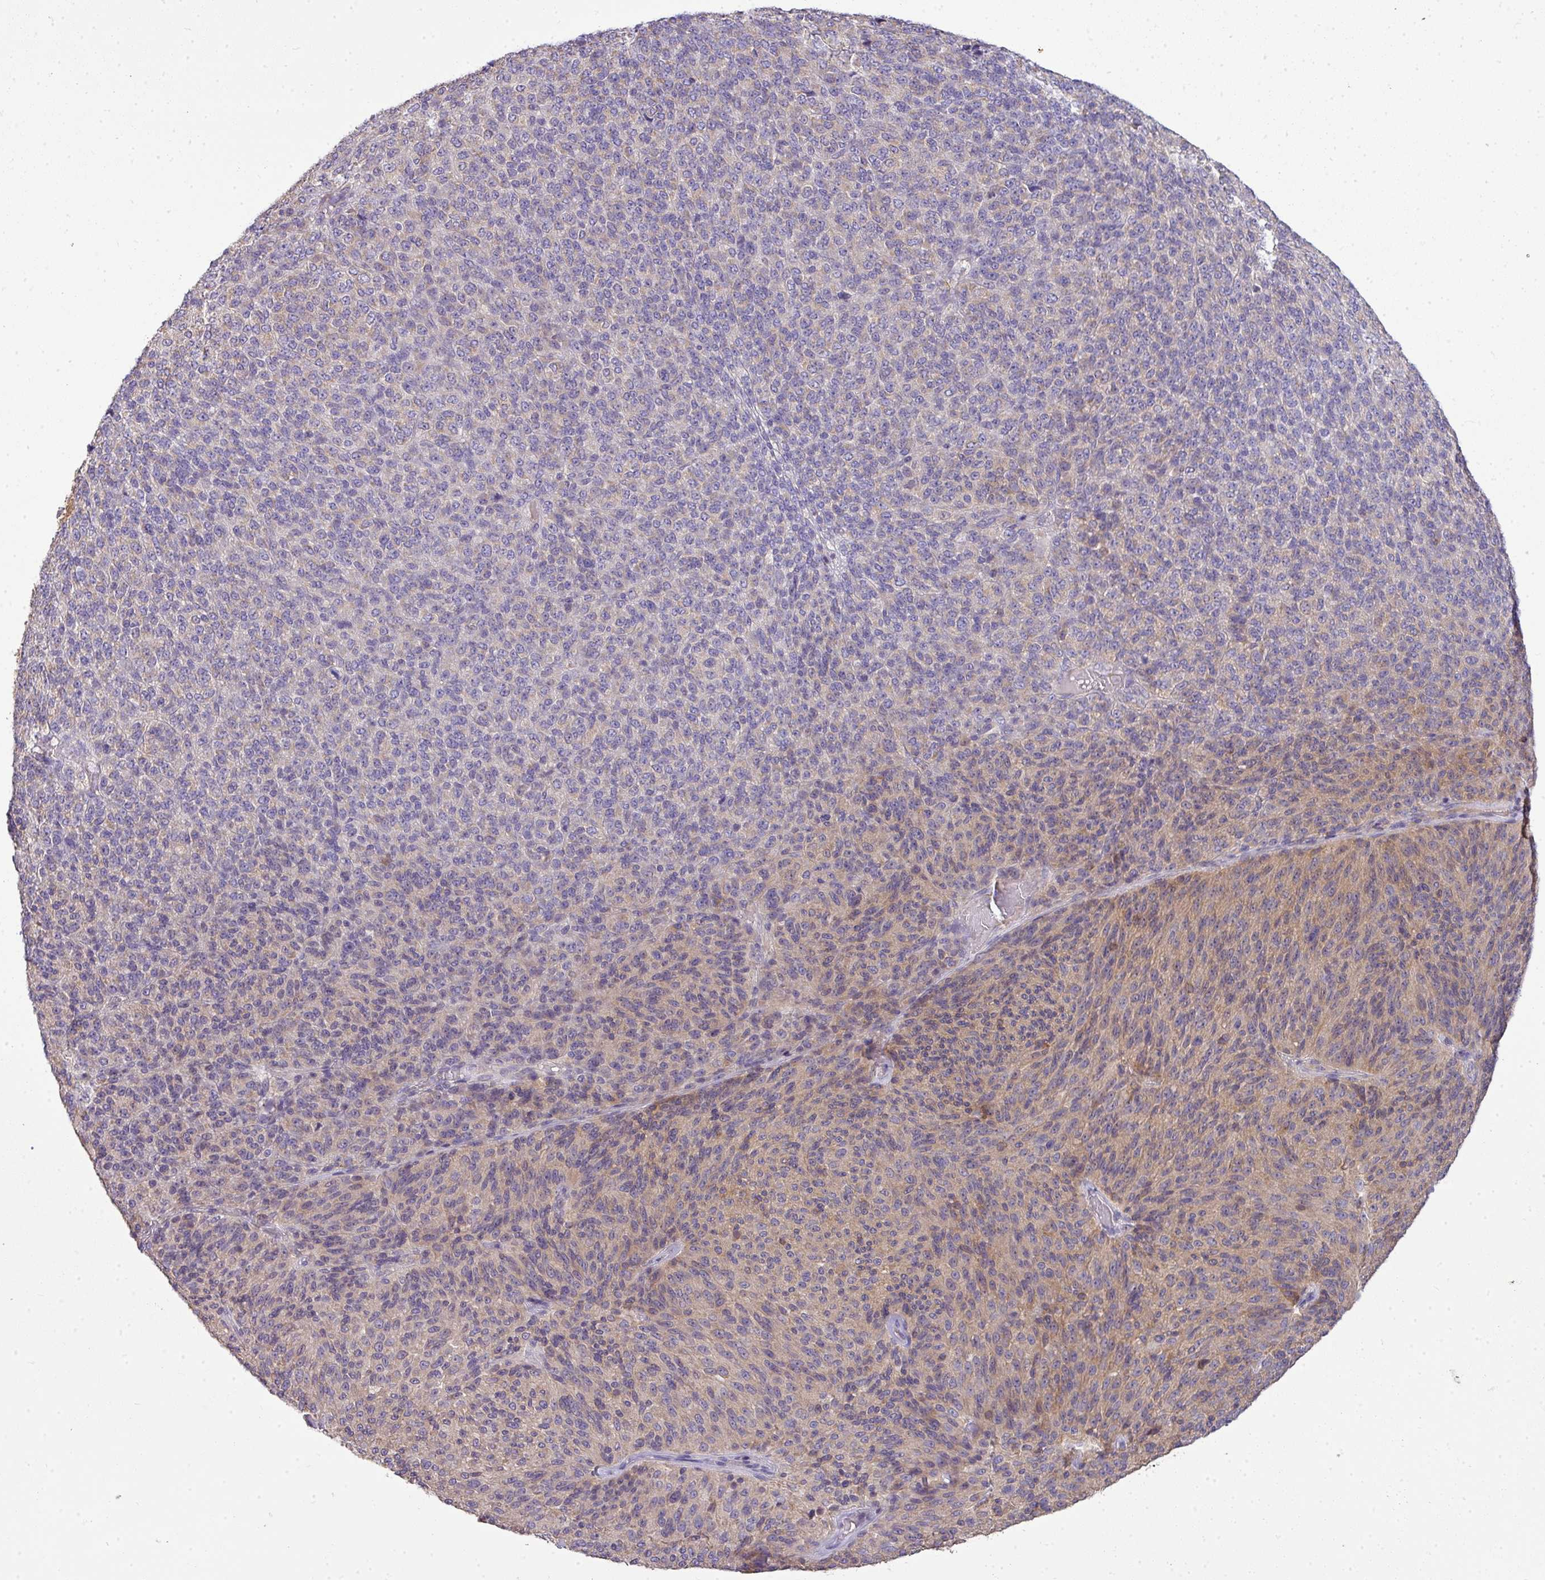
{"staining": {"intensity": "moderate", "quantity": "25%-75%", "location": "cytoplasmic/membranous"}, "tissue": "melanoma", "cell_type": "Tumor cells", "image_type": "cancer", "snomed": [{"axis": "morphology", "description": "Malignant melanoma, Metastatic site"}, {"axis": "topography", "description": "Brain"}], "caption": "Protein staining of melanoma tissue demonstrates moderate cytoplasmic/membranous positivity in approximately 25%-75% of tumor cells.", "gene": "STAT5A", "patient": {"sex": "female", "age": 56}}